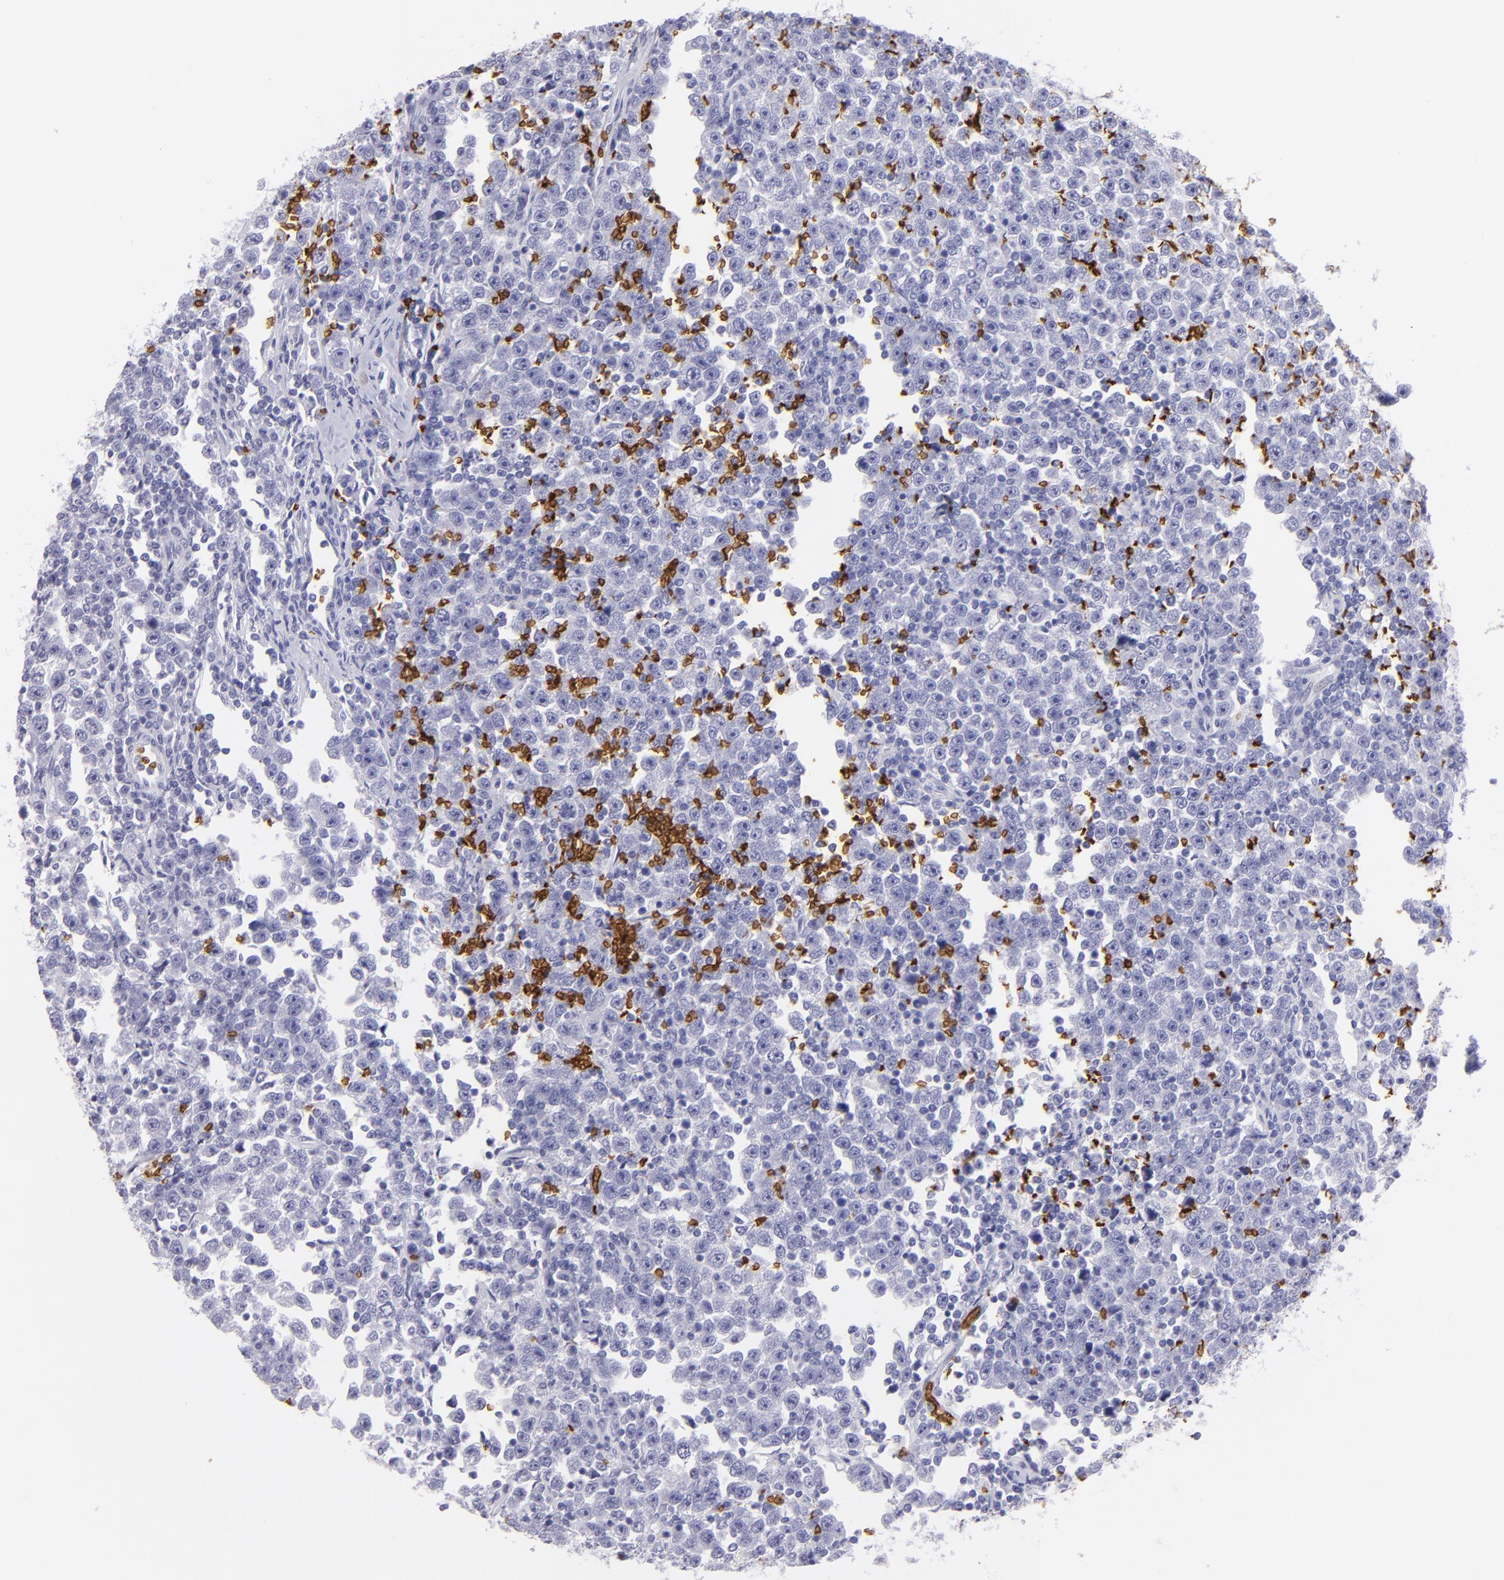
{"staining": {"intensity": "negative", "quantity": "none", "location": "none"}, "tissue": "testis cancer", "cell_type": "Tumor cells", "image_type": "cancer", "snomed": [{"axis": "morphology", "description": "Seminoma, NOS"}, {"axis": "topography", "description": "Testis"}], "caption": "Immunohistochemistry of human seminoma (testis) shows no staining in tumor cells. Nuclei are stained in blue.", "gene": "GYPA", "patient": {"sex": "male", "age": 43}}